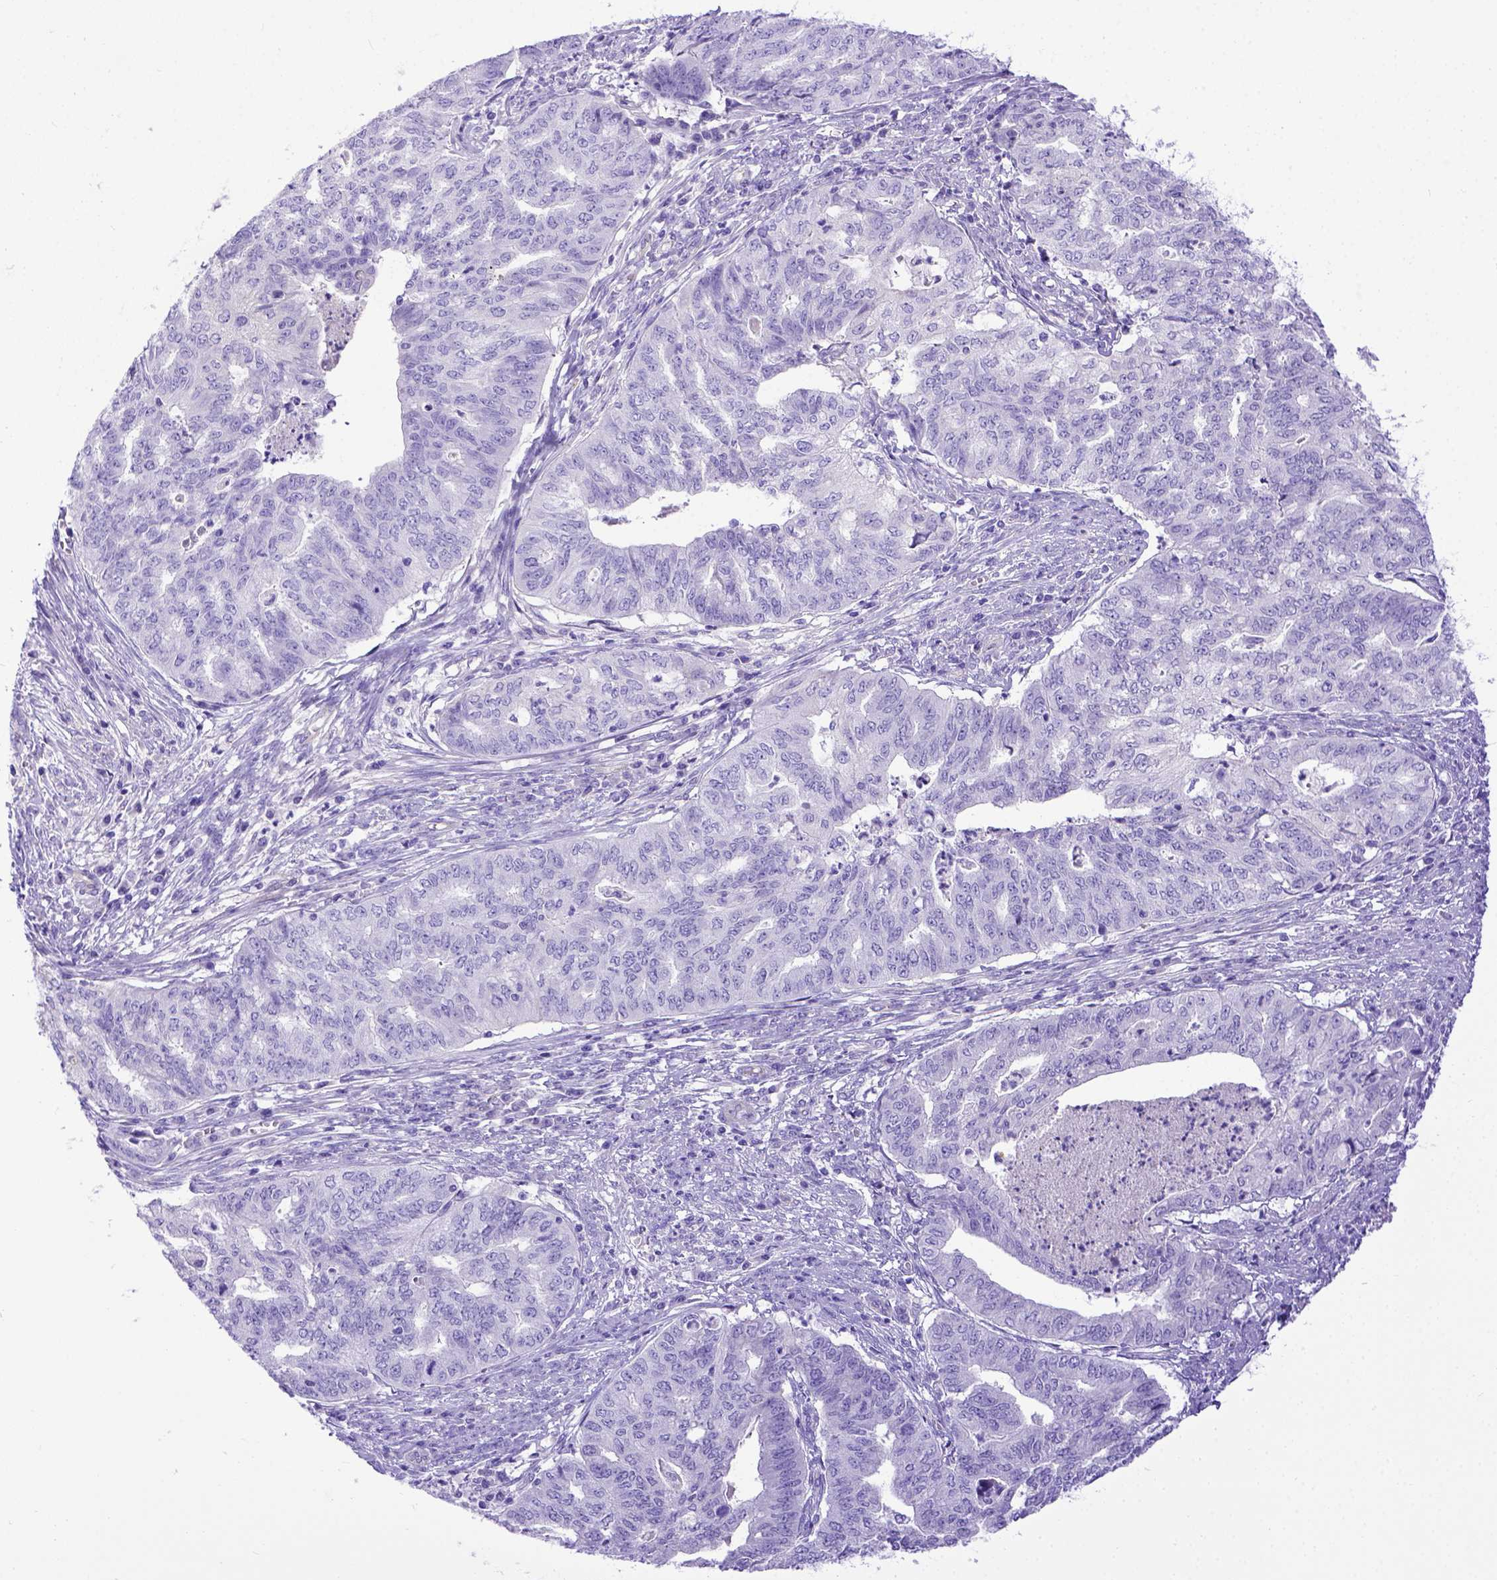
{"staining": {"intensity": "negative", "quantity": "none", "location": "none"}, "tissue": "endometrial cancer", "cell_type": "Tumor cells", "image_type": "cancer", "snomed": [{"axis": "morphology", "description": "Adenocarcinoma, NOS"}, {"axis": "topography", "description": "Endometrium"}], "caption": "An image of adenocarcinoma (endometrial) stained for a protein exhibits no brown staining in tumor cells.", "gene": "LRRC18", "patient": {"sex": "female", "age": 79}}